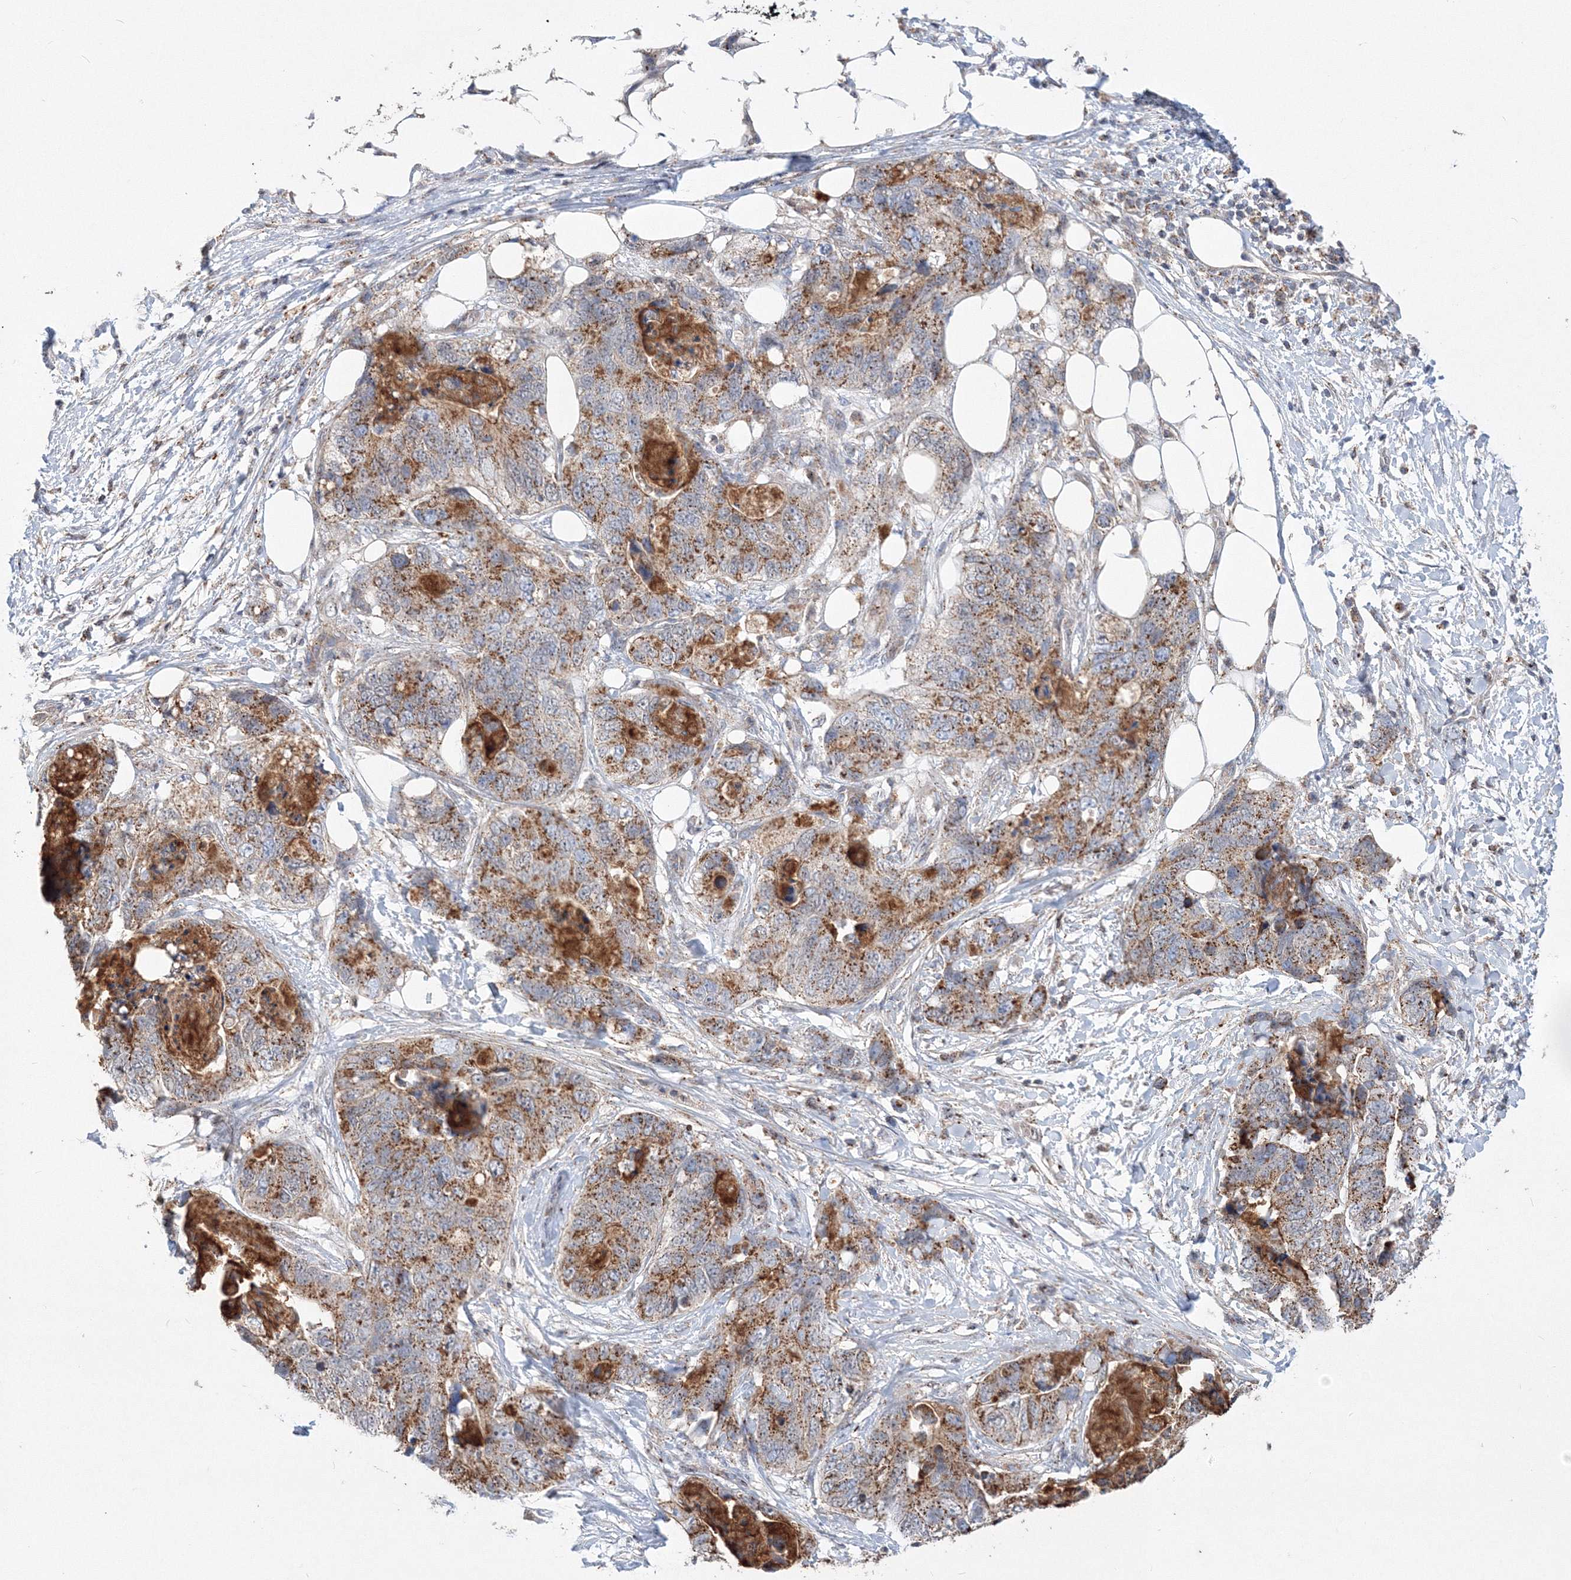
{"staining": {"intensity": "strong", "quantity": "25%-75%", "location": "cytoplasmic/membranous"}, "tissue": "stomach cancer", "cell_type": "Tumor cells", "image_type": "cancer", "snomed": [{"axis": "morphology", "description": "Adenocarcinoma, NOS"}, {"axis": "topography", "description": "Stomach"}], "caption": "Protein expression analysis of adenocarcinoma (stomach) exhibits strong cytoplasmic/membranous staining in about 25%-75% of tumor cells.", "gene": "AASDH", "patient": {"sex": "female", "age": 89}}